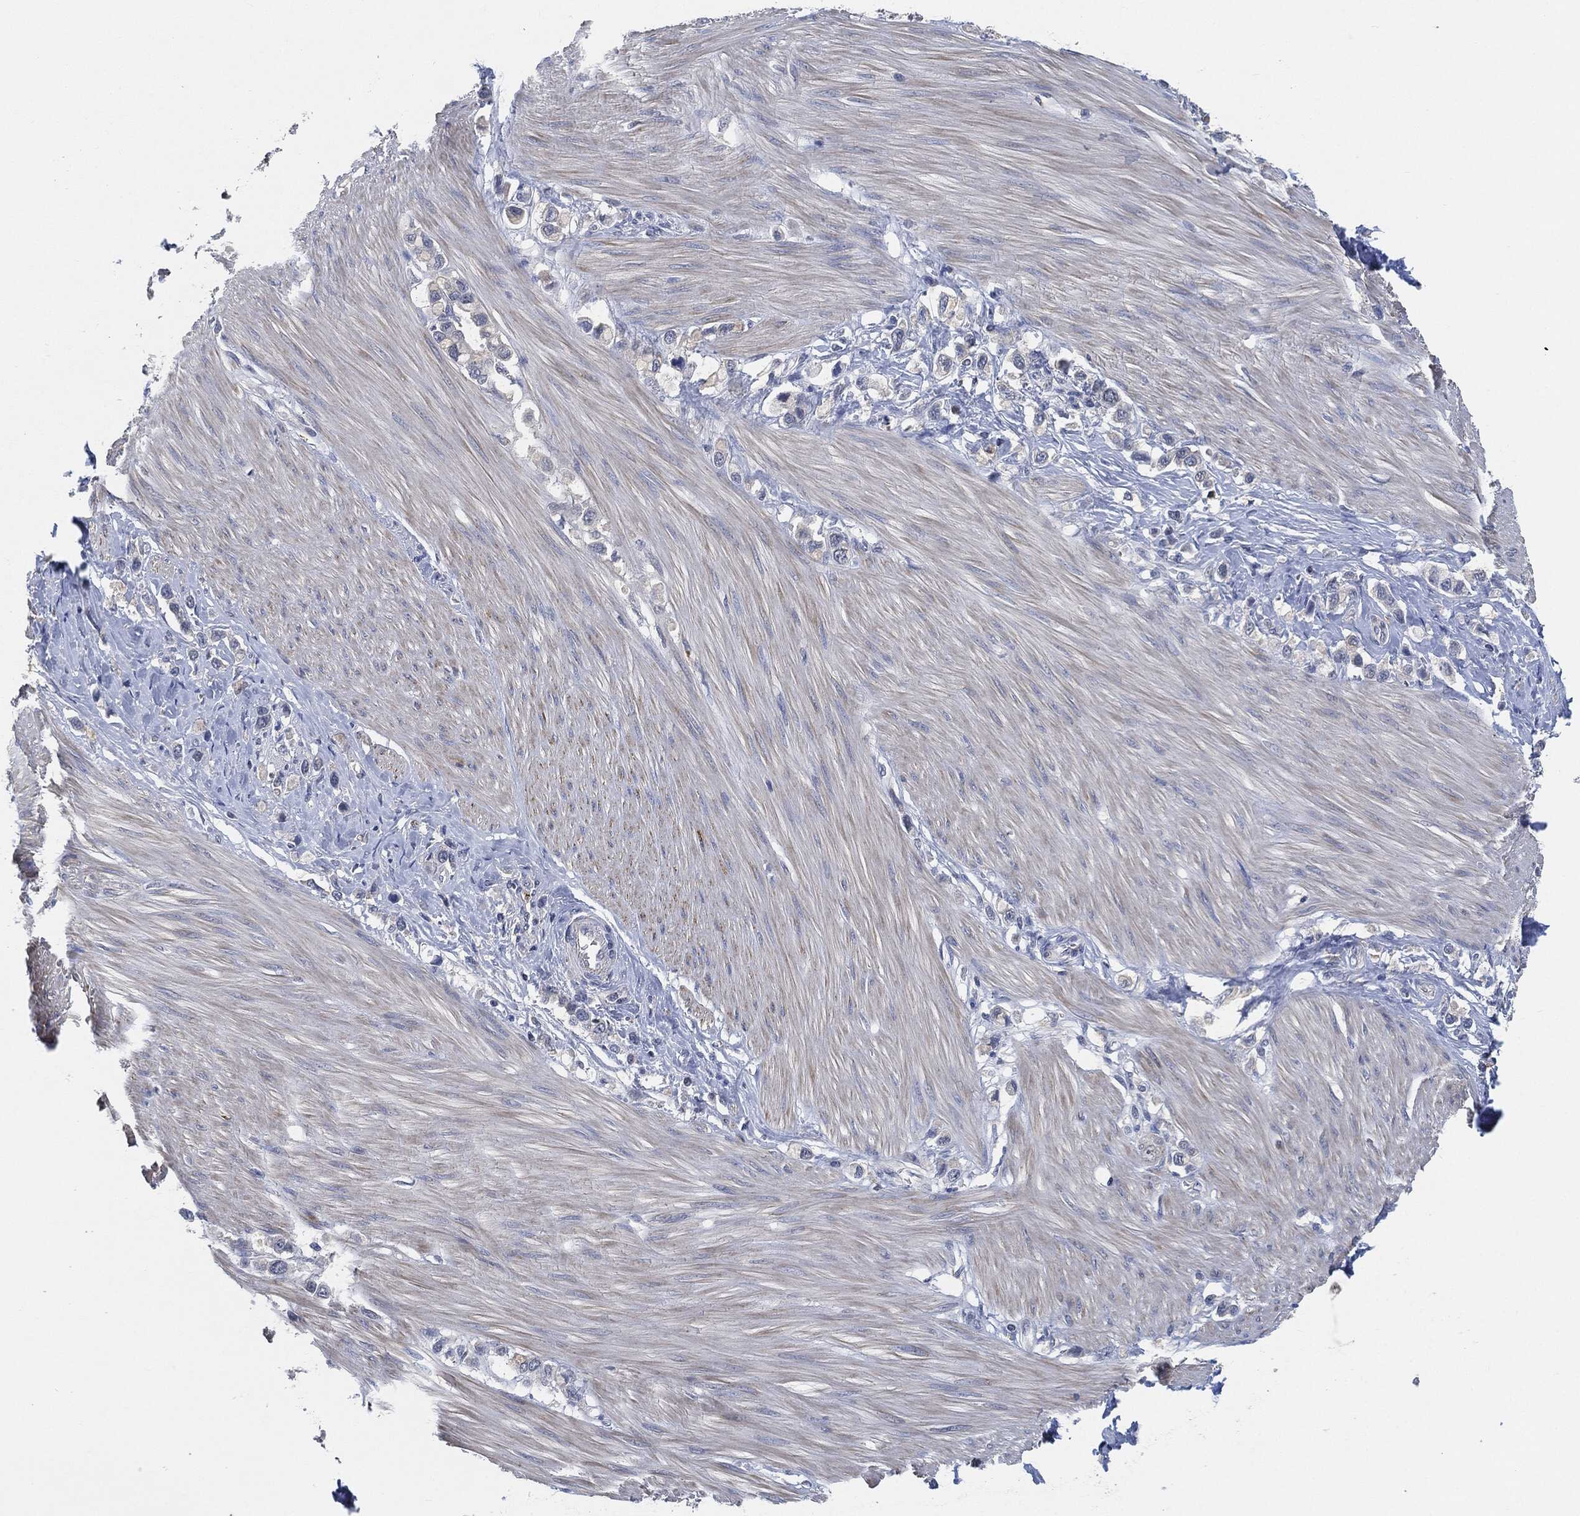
{"staining": {"intensity": "negative", "quantity": "none", "location": "none"}, "tissue": "stomach cancer", "cell_type": "Tumor cells", "image_type": "cancer", "snomed": [{"axis": "morphology", "description": "Normal tissue, NOS"}, {"axis": "morphology", "description": "Adenocarcinoma, NOS"}, {"axis": "morphology", "description": "Adenocarcinoma, High grade"}, {"axis": "topography", "description": "Stomach, upper"}, {"axis": "topography", "description": "Stomach"}], "caption": "Immunohistochemistry (IHC) of stomach high-grade adenocarcinoma demonstrates no staining in tumor cells. (Stains: DAB immunohistochemistry (IHC) with hematoxylin counter stain, Microscopy: brightfield microscopy at high magnification).", "gene": "VSIG4", "patient": {"sex": "female", "age": 65}}